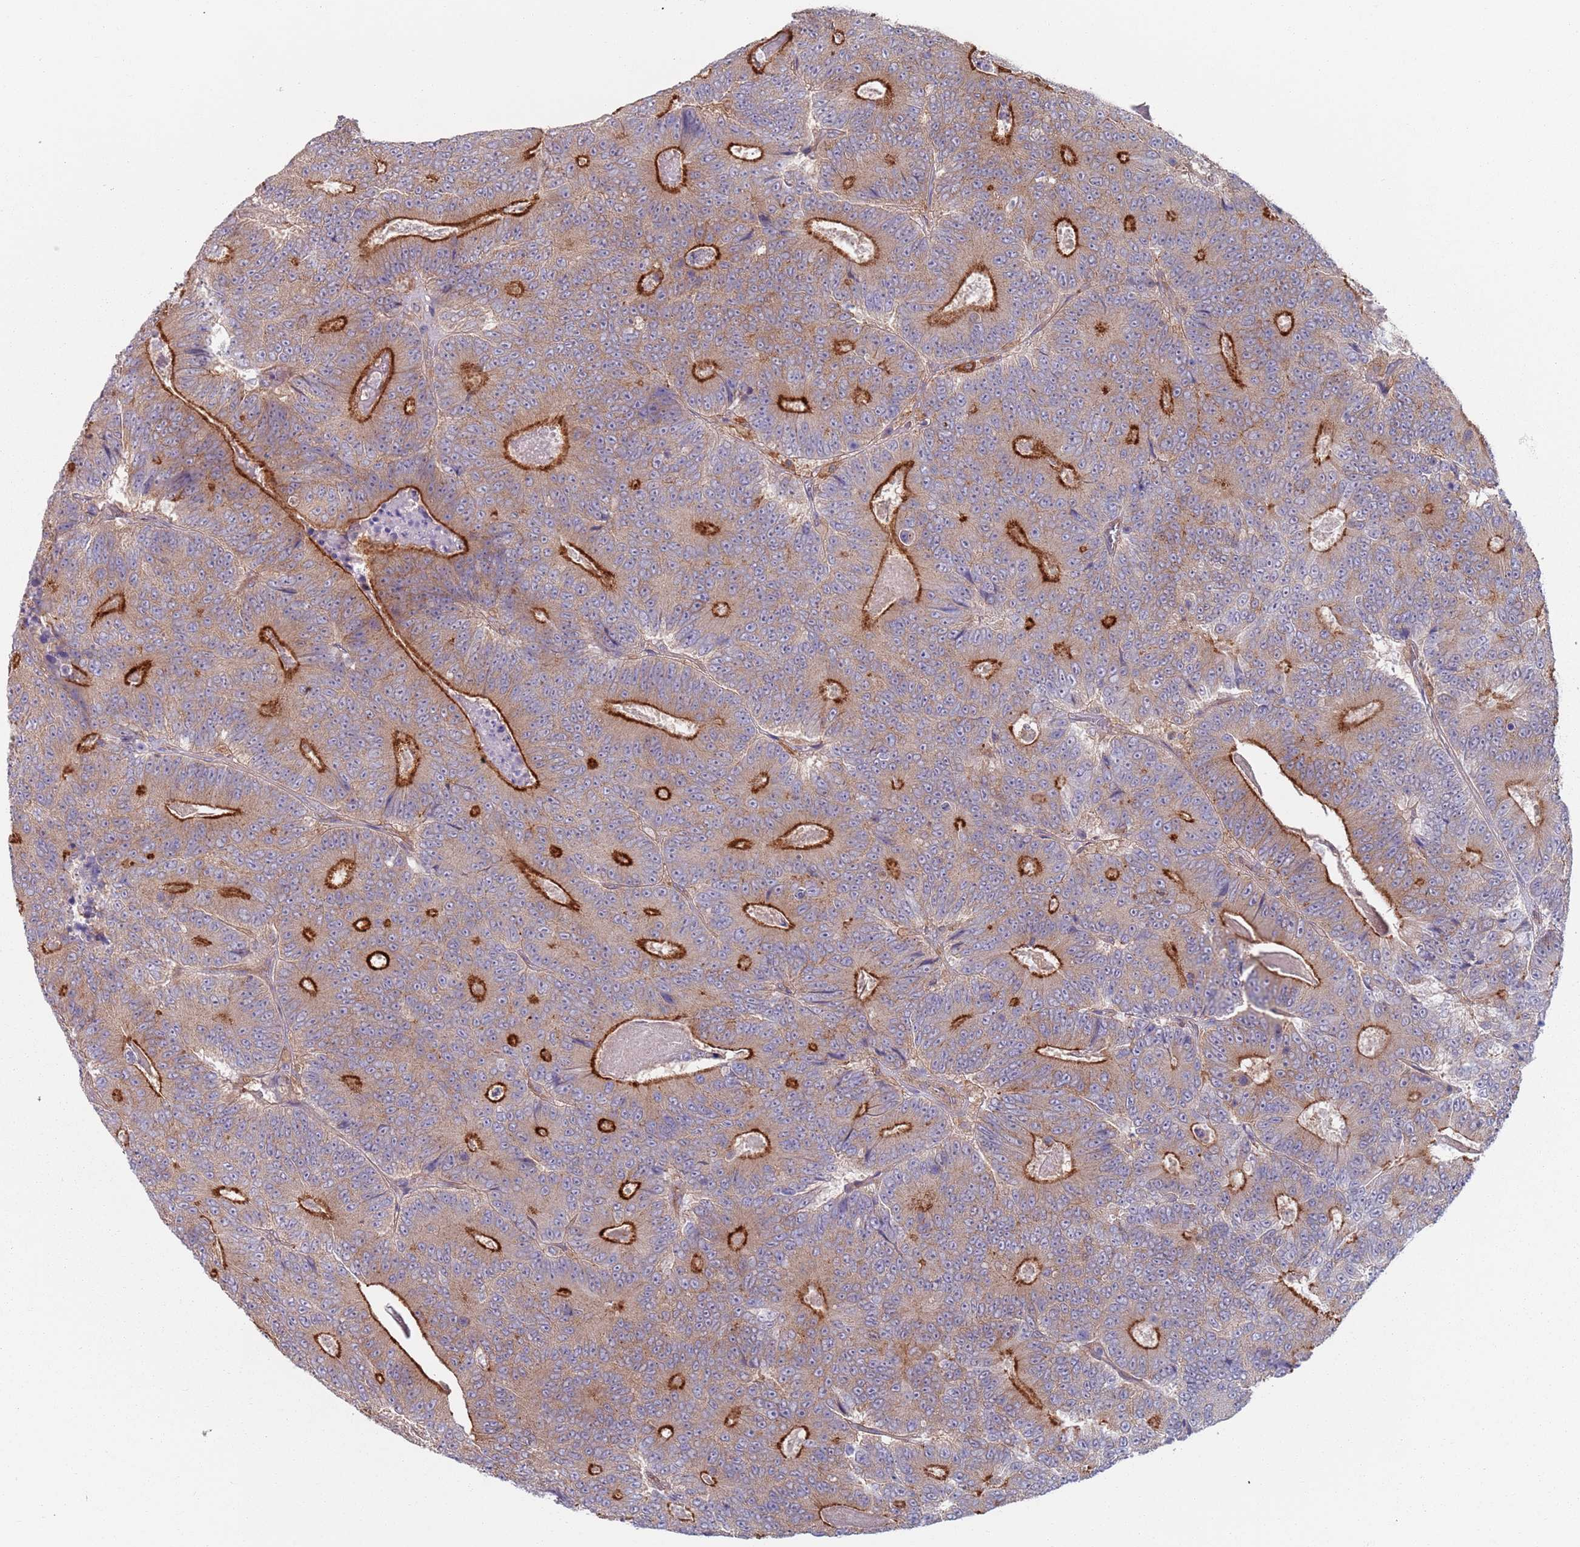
{"staining": {"intensity": "strong", "quantity": "25%-75%", "location": "cytoplasmic/membranous"}, "tissue": "colorectal cancer", "cell_type": "Tumor cells", "image_type": "cancer", "snomed": [{"axis": "morphology", "description": "Adenocarcinoma, NOS"}, {"axis": "topography", "description": "Colon"}], "caption": "Colorectal cancer stained for a protein (brown) exhibits strong cytoplasmic/membranous positive expression in approximately 25%-75% of tumor cells.", "gene": "APPL2", "patient": {"sex": "male", "age": 83}}